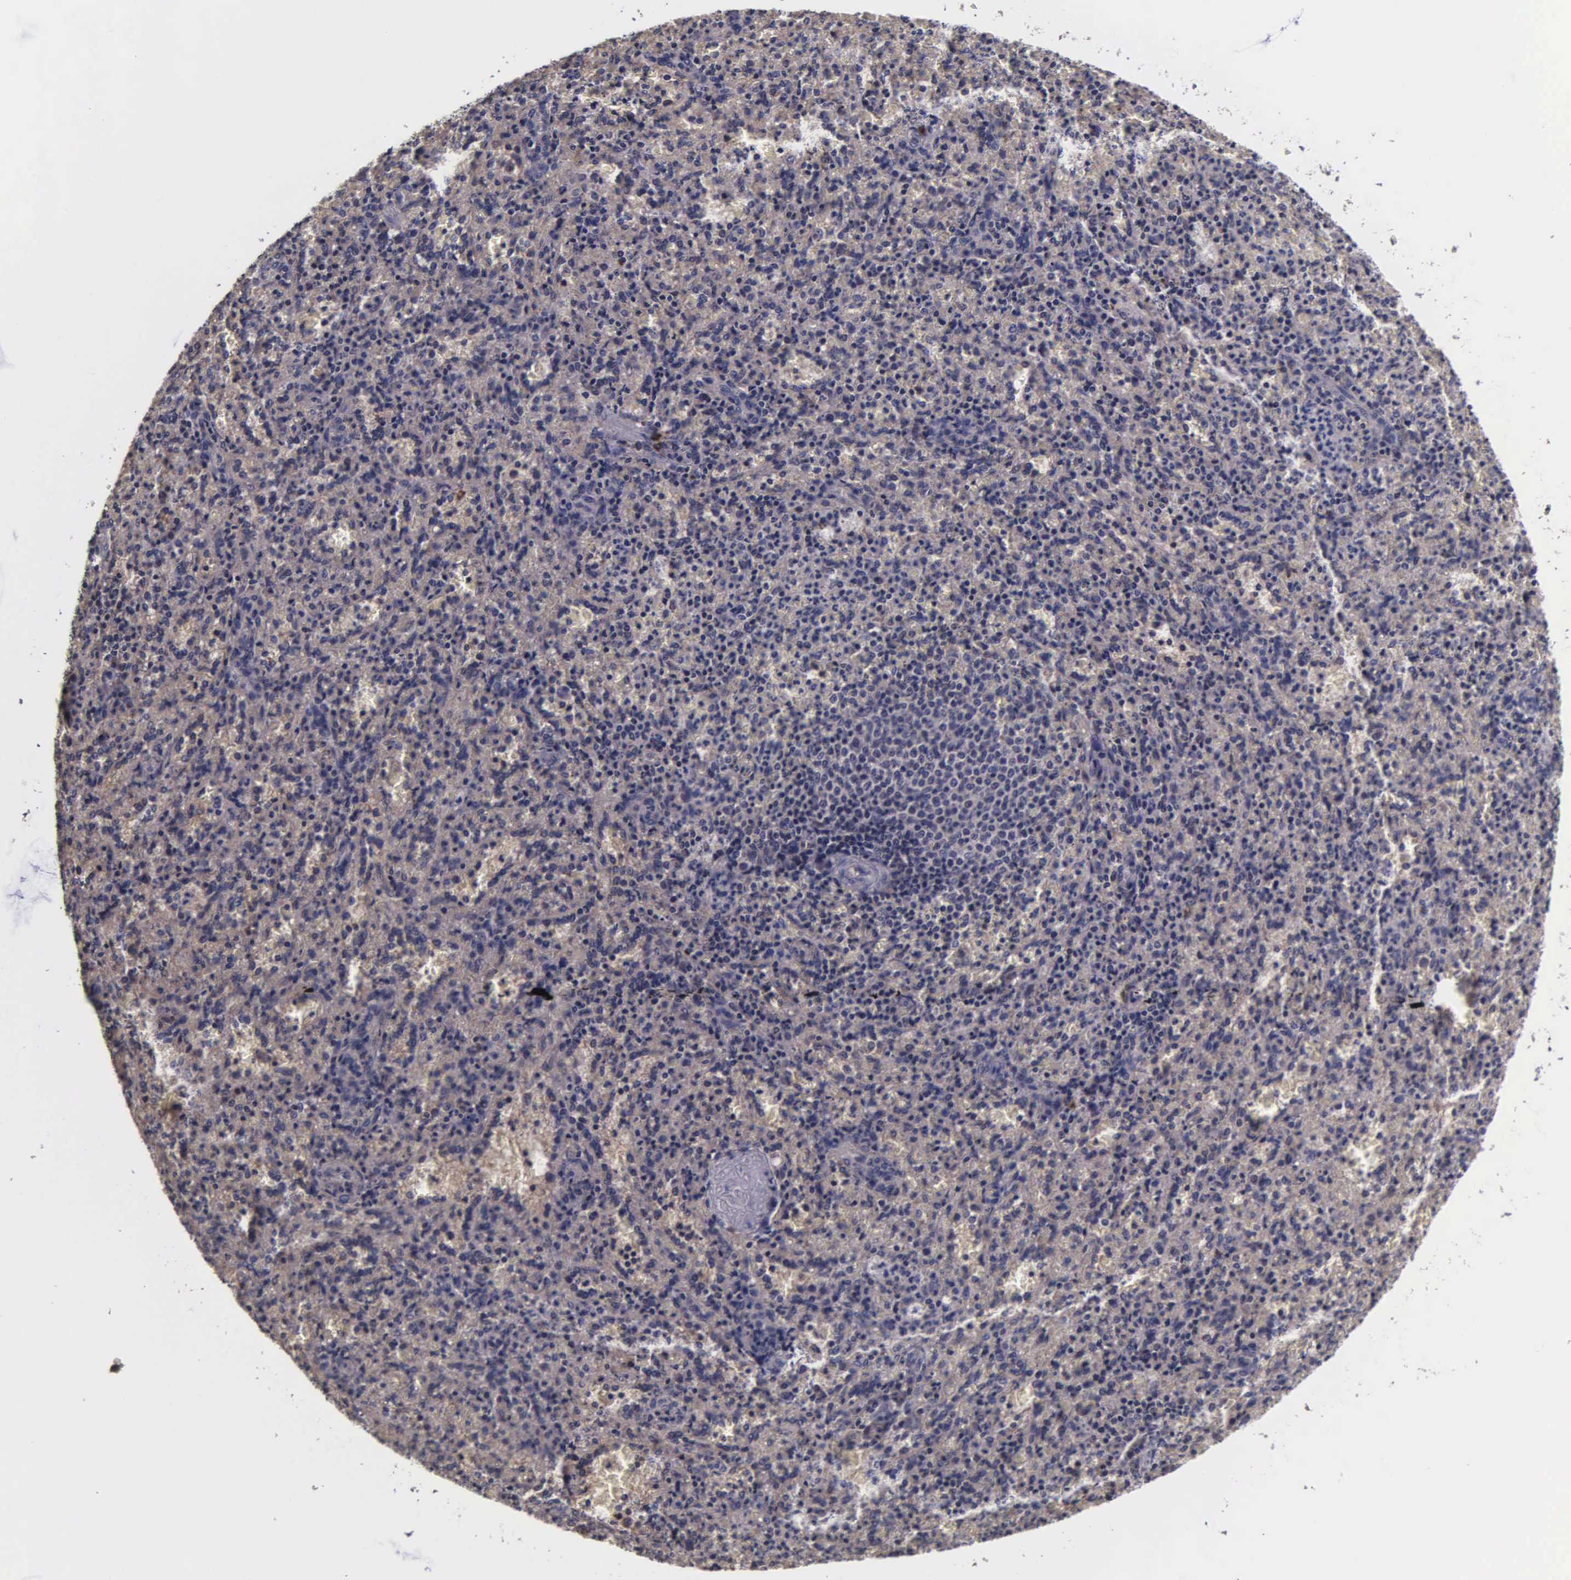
{"staining": {"intensity": "negative", "quantity": "none", "location": "none"}, "tissue": "spleen", "cell_type": "Cells in red pulp", "image_type": "normal", "snomed": [{"axis": "morphology", "description": "Normal tissue, NOS"}, {"axis": "topography", "description": "Spleen"}], "caption": "Immunohistochemistry (IHC) image of normal spleen: human spleen stained with DAB shows no significant protein expression in cells in red pulp.", "gene": "PSMA3", "patient": {"sex": "female", "age": 21}}